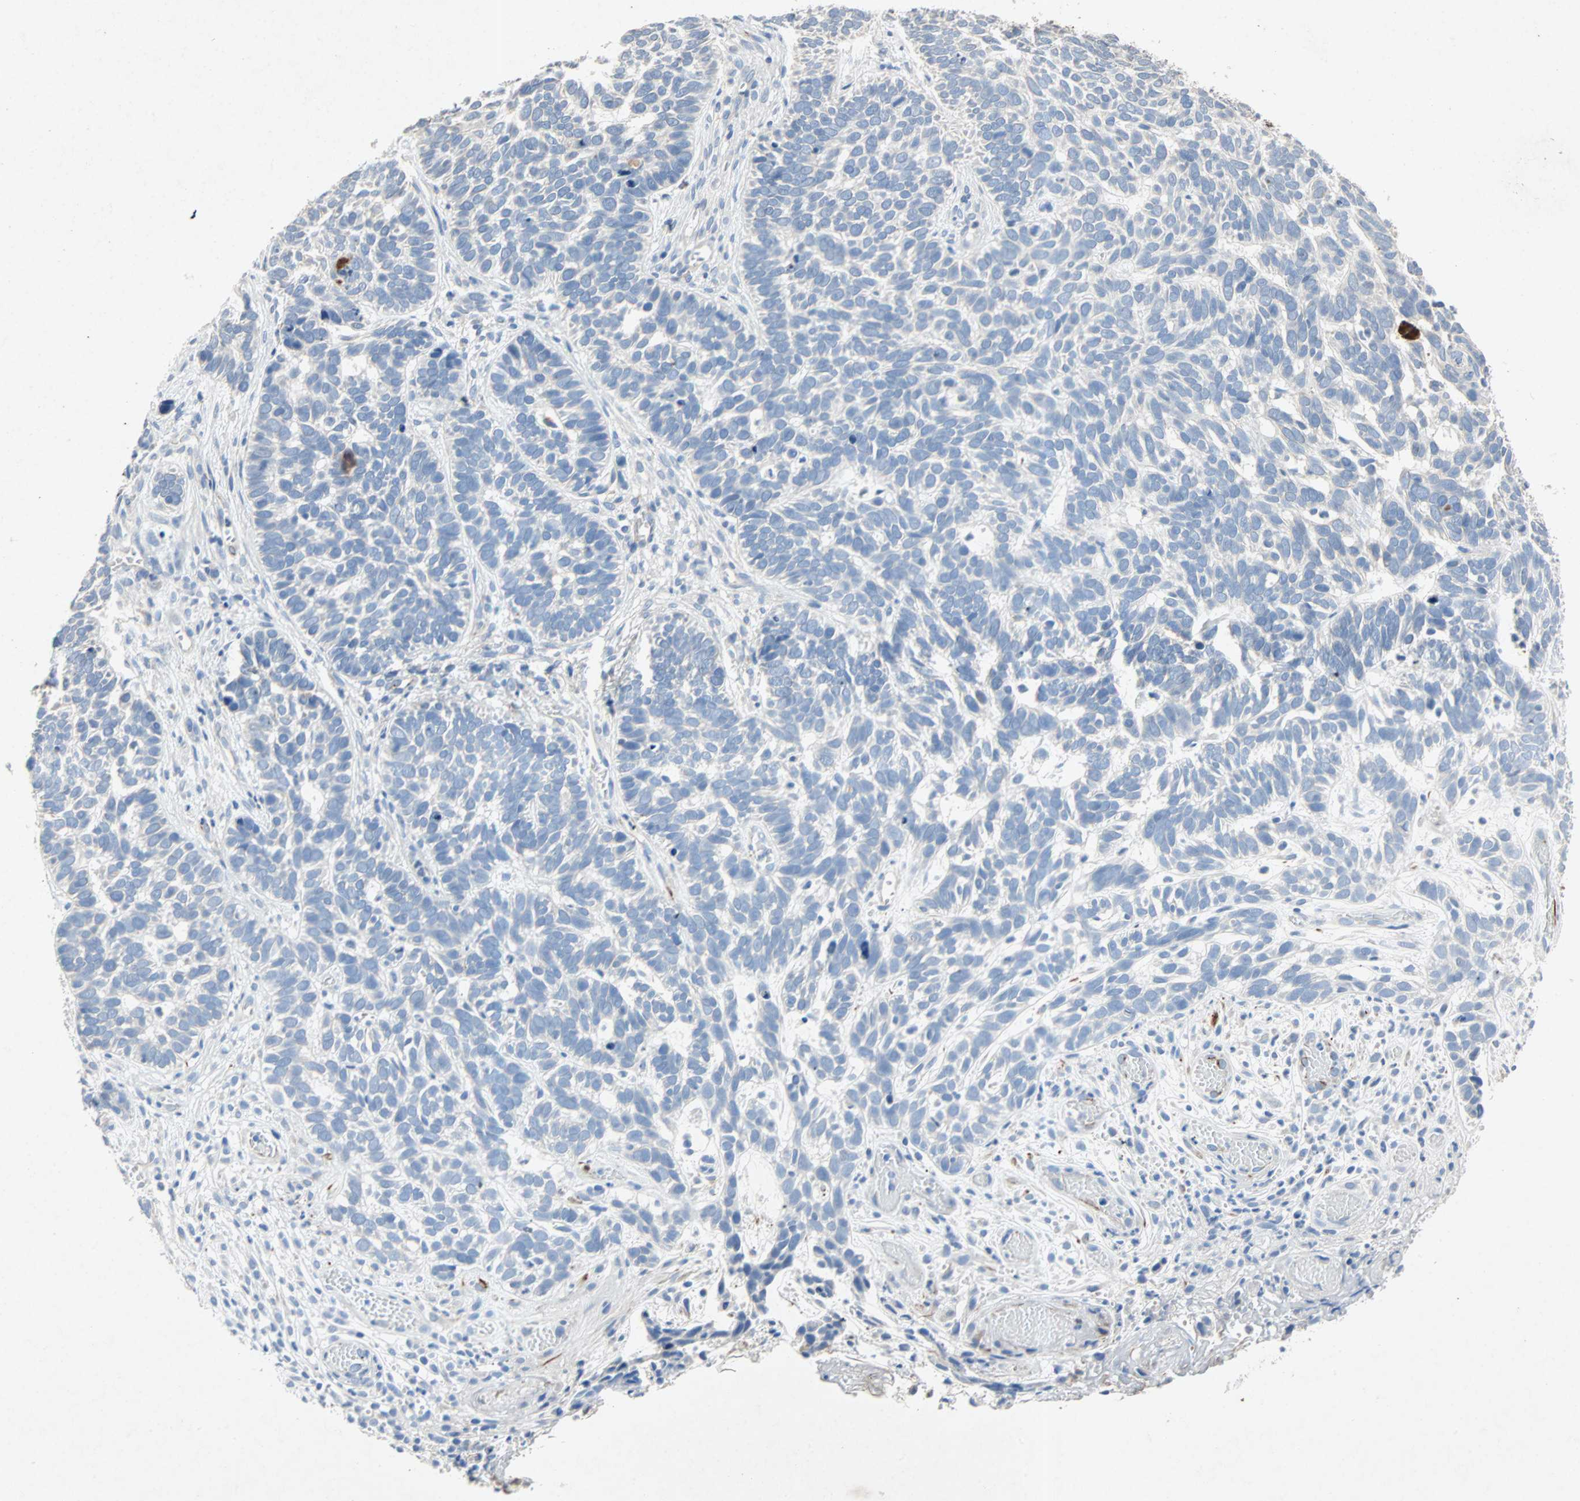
{"staining": {"intensity": "negative", "quantity": "none", "location": "none"}, "tissue": "skin cancer", "cell_type": "Tumor cells", "image_type": "cancer", "snomed": [{"axis": "morphology", "description": "Basal cell carcinoma"}, {"axis": "topography", "description": "Skin"}], "caption": "Human skin cancer (basal cell carcinoma) stained for a protein using immunohistochemistry displays no expression in tumor cells.", "gene": "PCDHB2", "patient": {"sex": "male", "age": 87}}